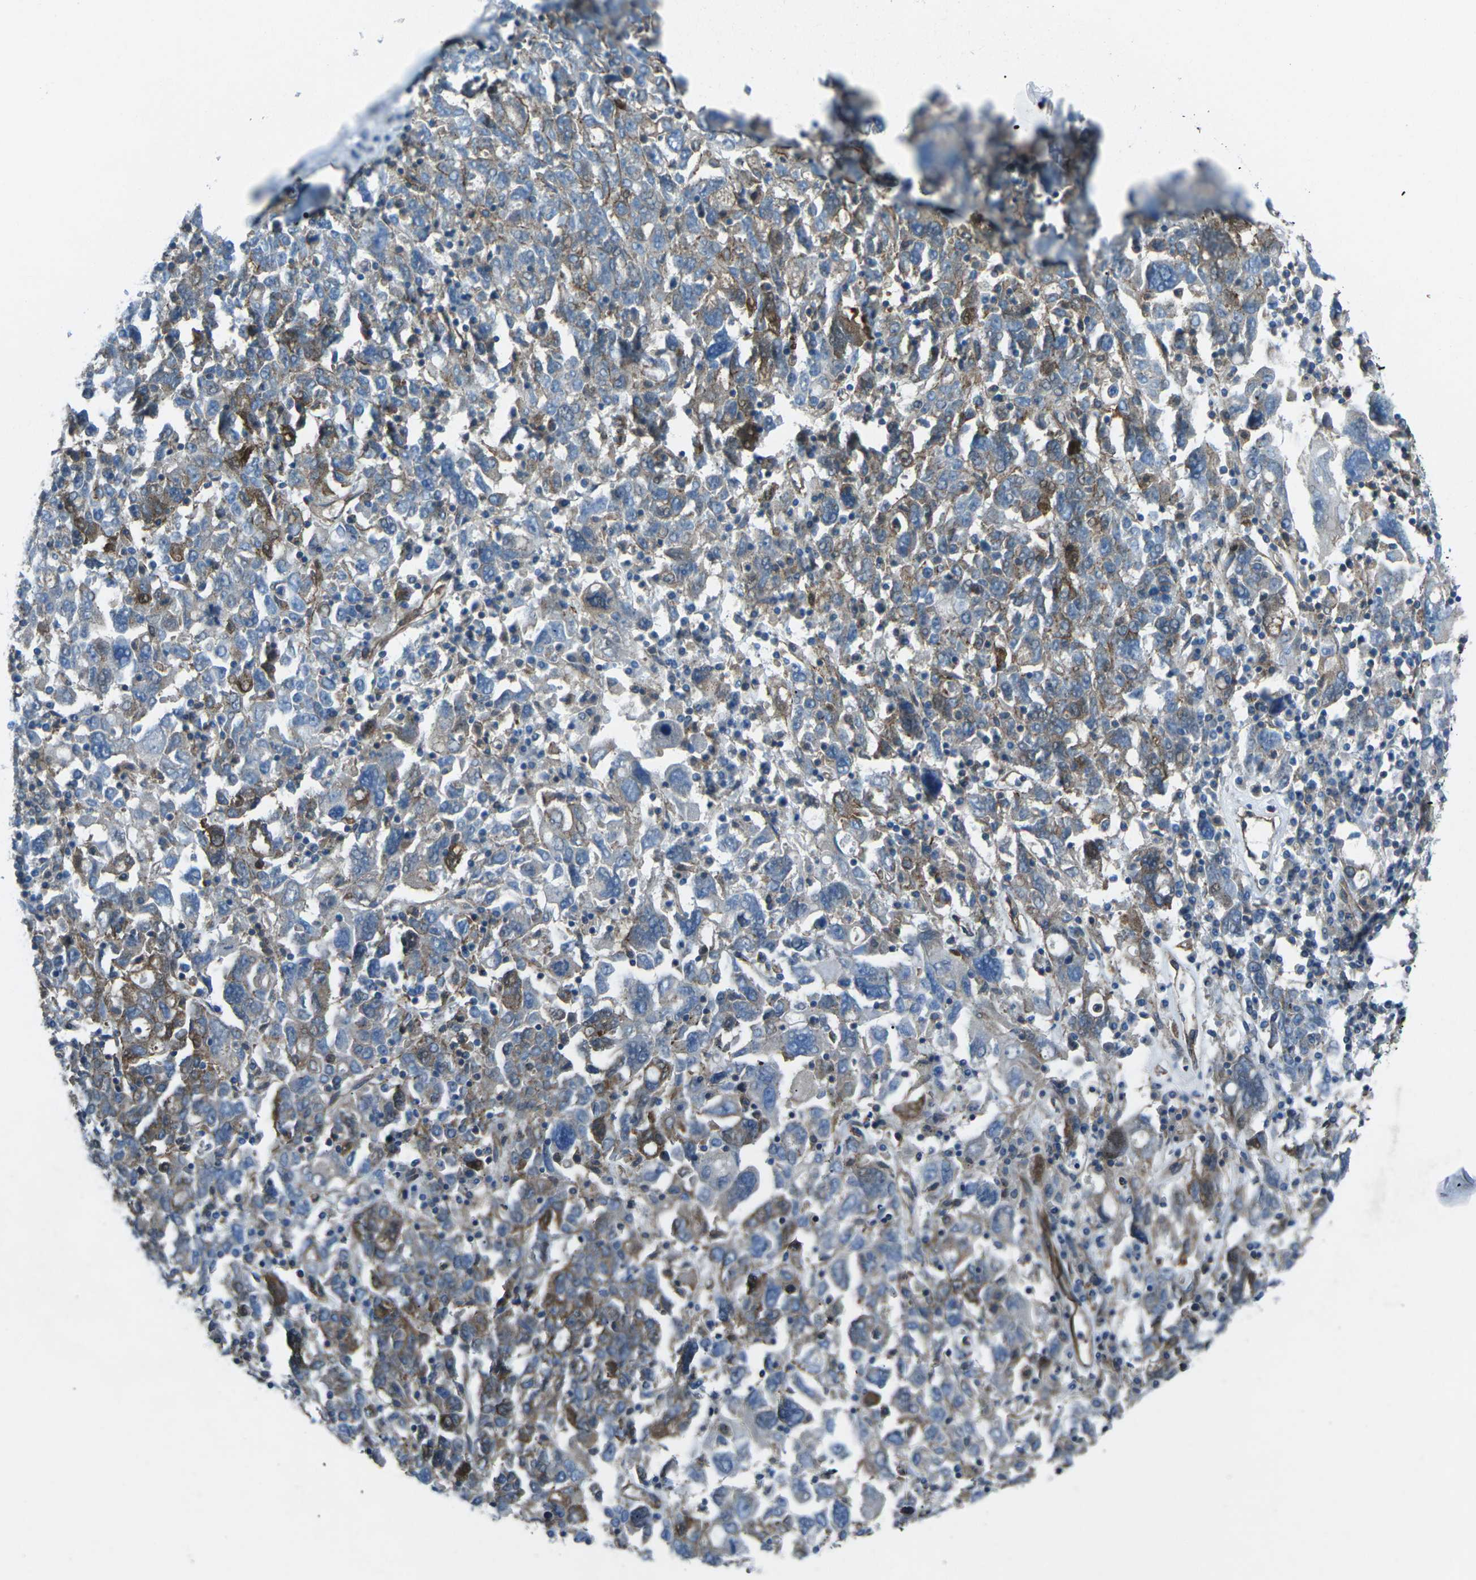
{"staining": {"intensity": "weak", "quantity": "<25%", "location": "cytoplasmic/membranous"}, "tissue": "ovarian cancer", "cell_type": "Tumor cells", "image_type": "cancer", "snomed": [{"axis": "morphology", "description": "Carcinoma, endometroid"}, {"axis": "topography", "description": "Ovary"}], "caption": "DAB immunohistochemical staining of human ovarian cancer shows no significant expression in tumor cells.", "gene": "UTRN", "patient": {"sex": "female", "age": 62}}